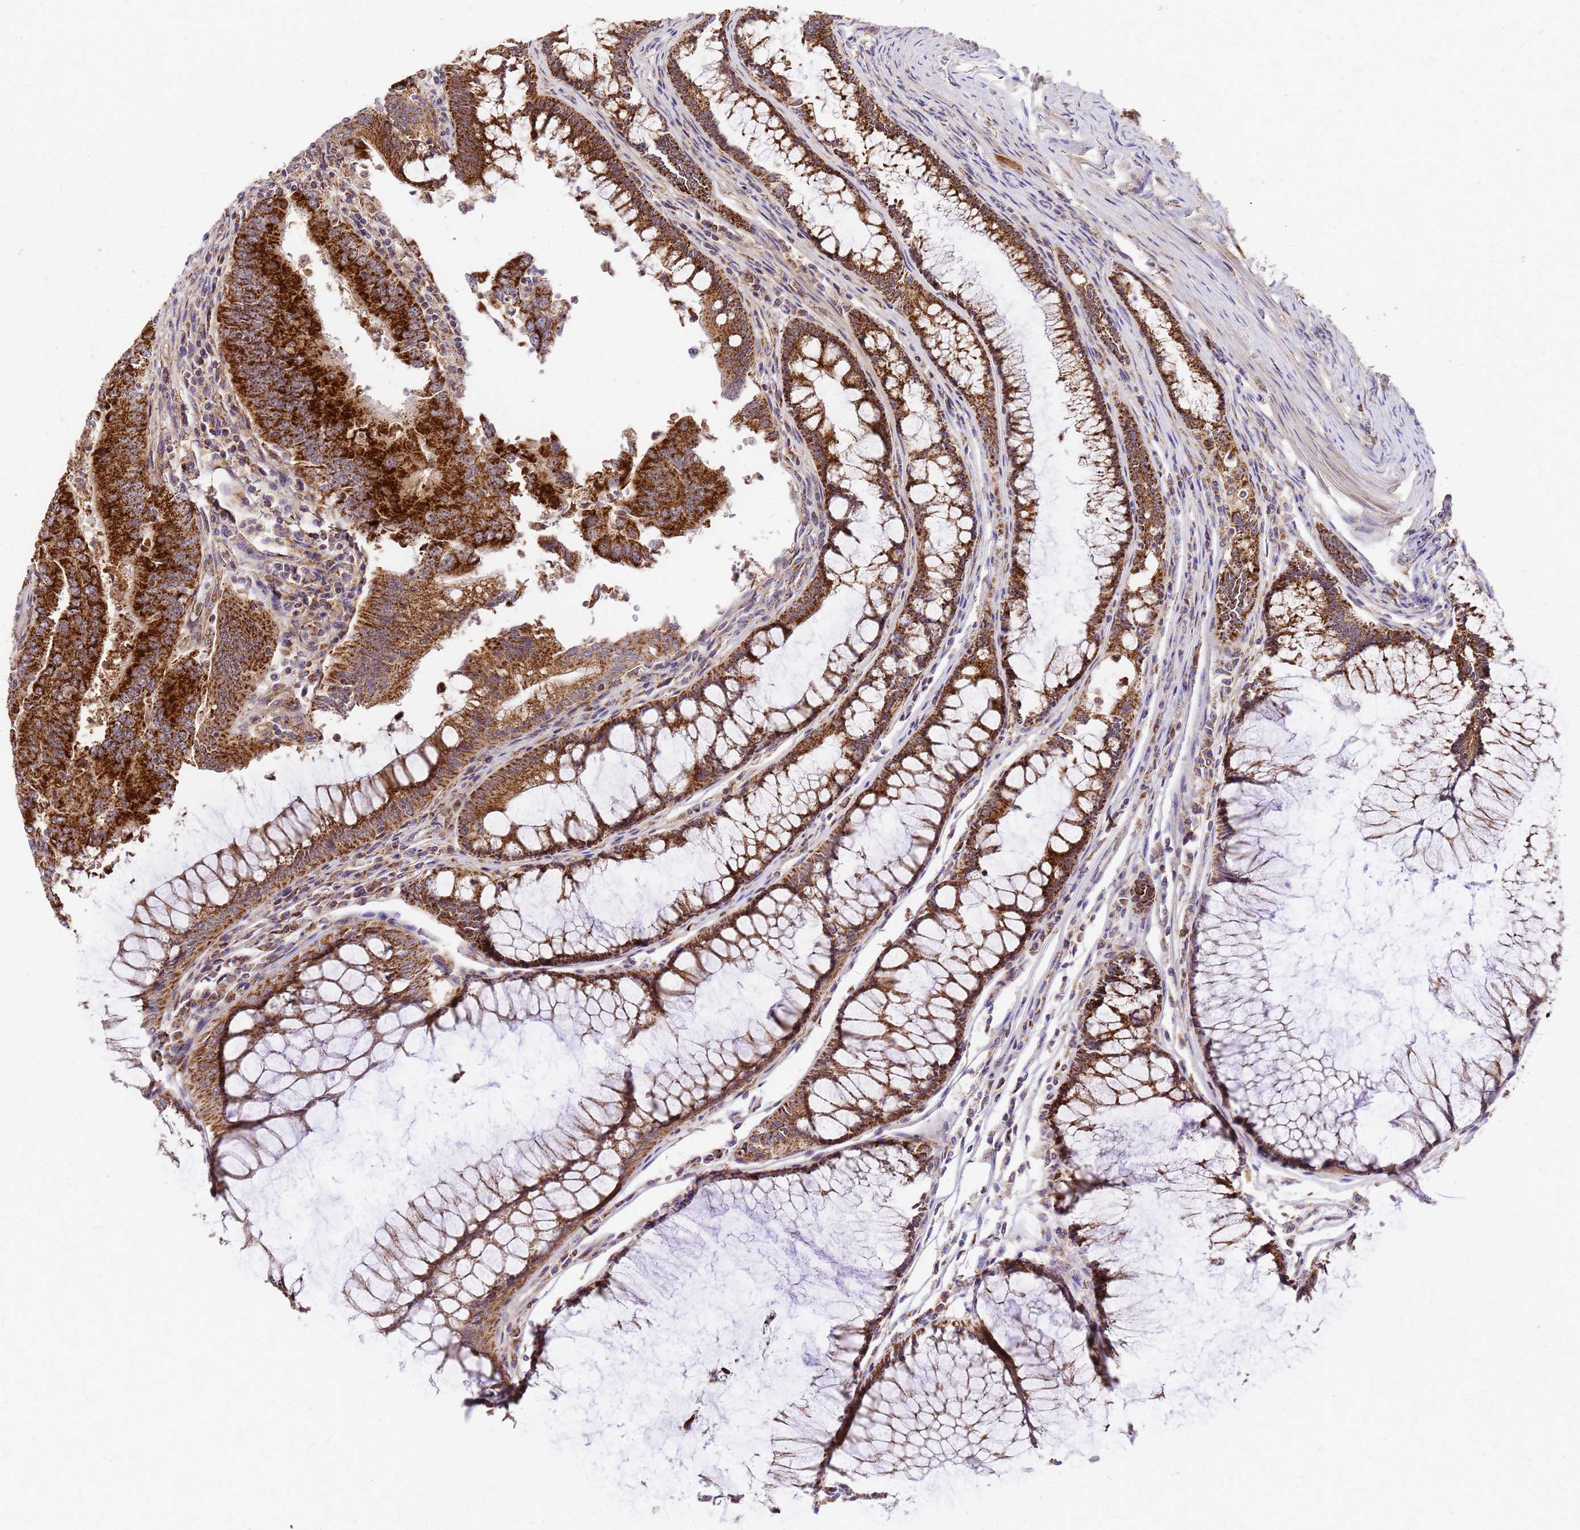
{"staining": {"intensity": "strong", "quantity": ">75%", "location": "cytoplasmic/membranous"}, "tissue": "colorectal cancer", "cell_type": "Tumor cells", "image_type": "cancer", "snomed": [{"axis": "morphology", "description": "Adenocarcinoma, NOS"}, {"axis": "topography", "description": "Colon"}], "caption": "A histopathology image showing strong cytoplasmic/membranous expression in about >75% of tumor cells in colorectal cancer, as visualized by brown immunohistochemical staining.", "gene": "MRPS26", "patient": {"sex": "female", "age": 67}}